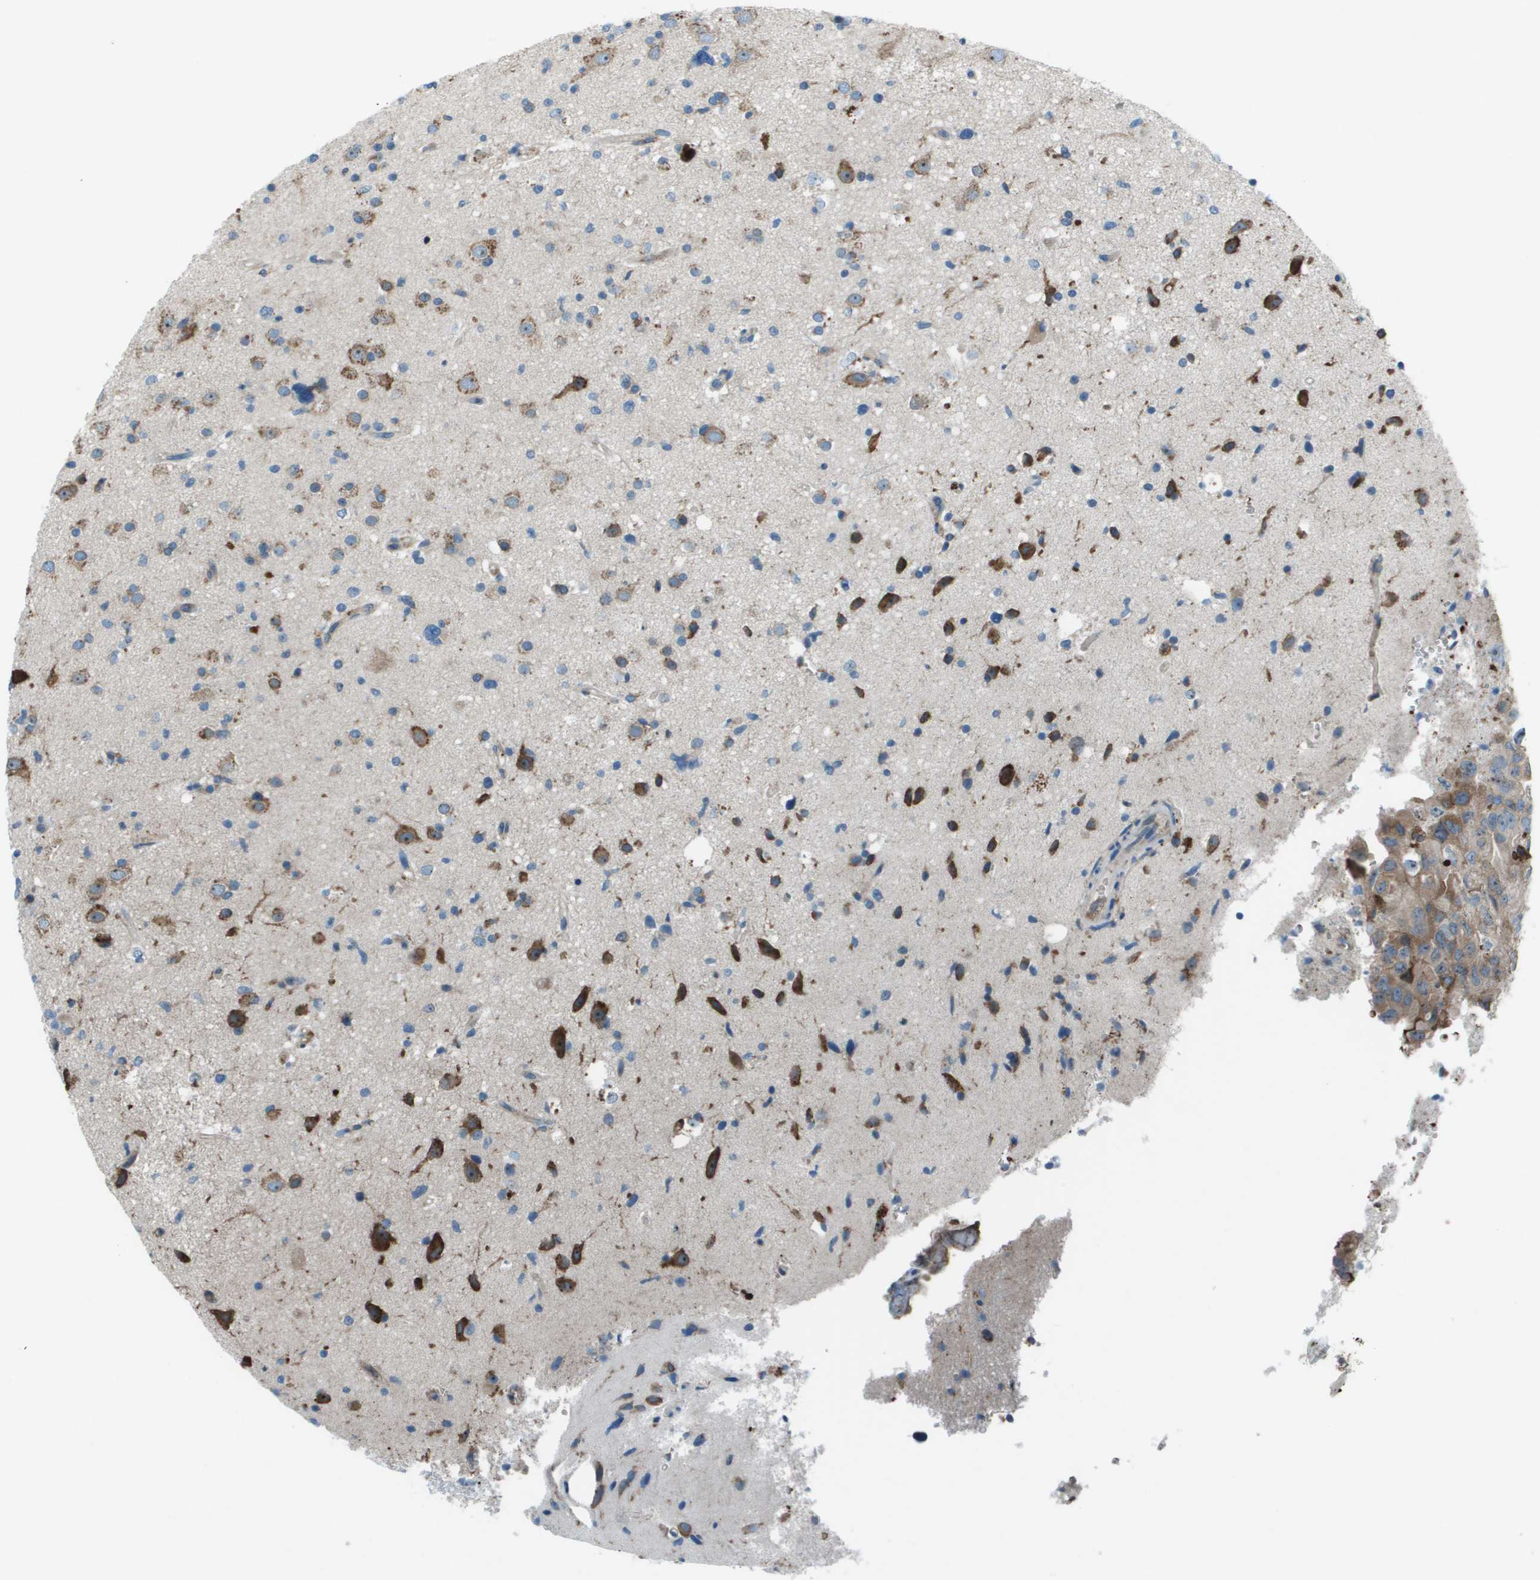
{"staining": {"intensity": "moderate", "quantity": "<25%", "location": "cytoplasmic/membranous"}, "tissue": "glioma", "cell_type": "Tumor cells", "image_type": "cancer", "snomed": [{"axis": "morphology", "description": "Glioma, malignant, High grade"}, {"axis": "topography", "description": "Brain"}], "caption": "Glioma stained with immunohistochemistry exhibits moderate cytoplasmic/membranous expression in approximately <25% of tumor cells.", "gene": "UTS2", "patient": {"sex": "male", "age": 33}}